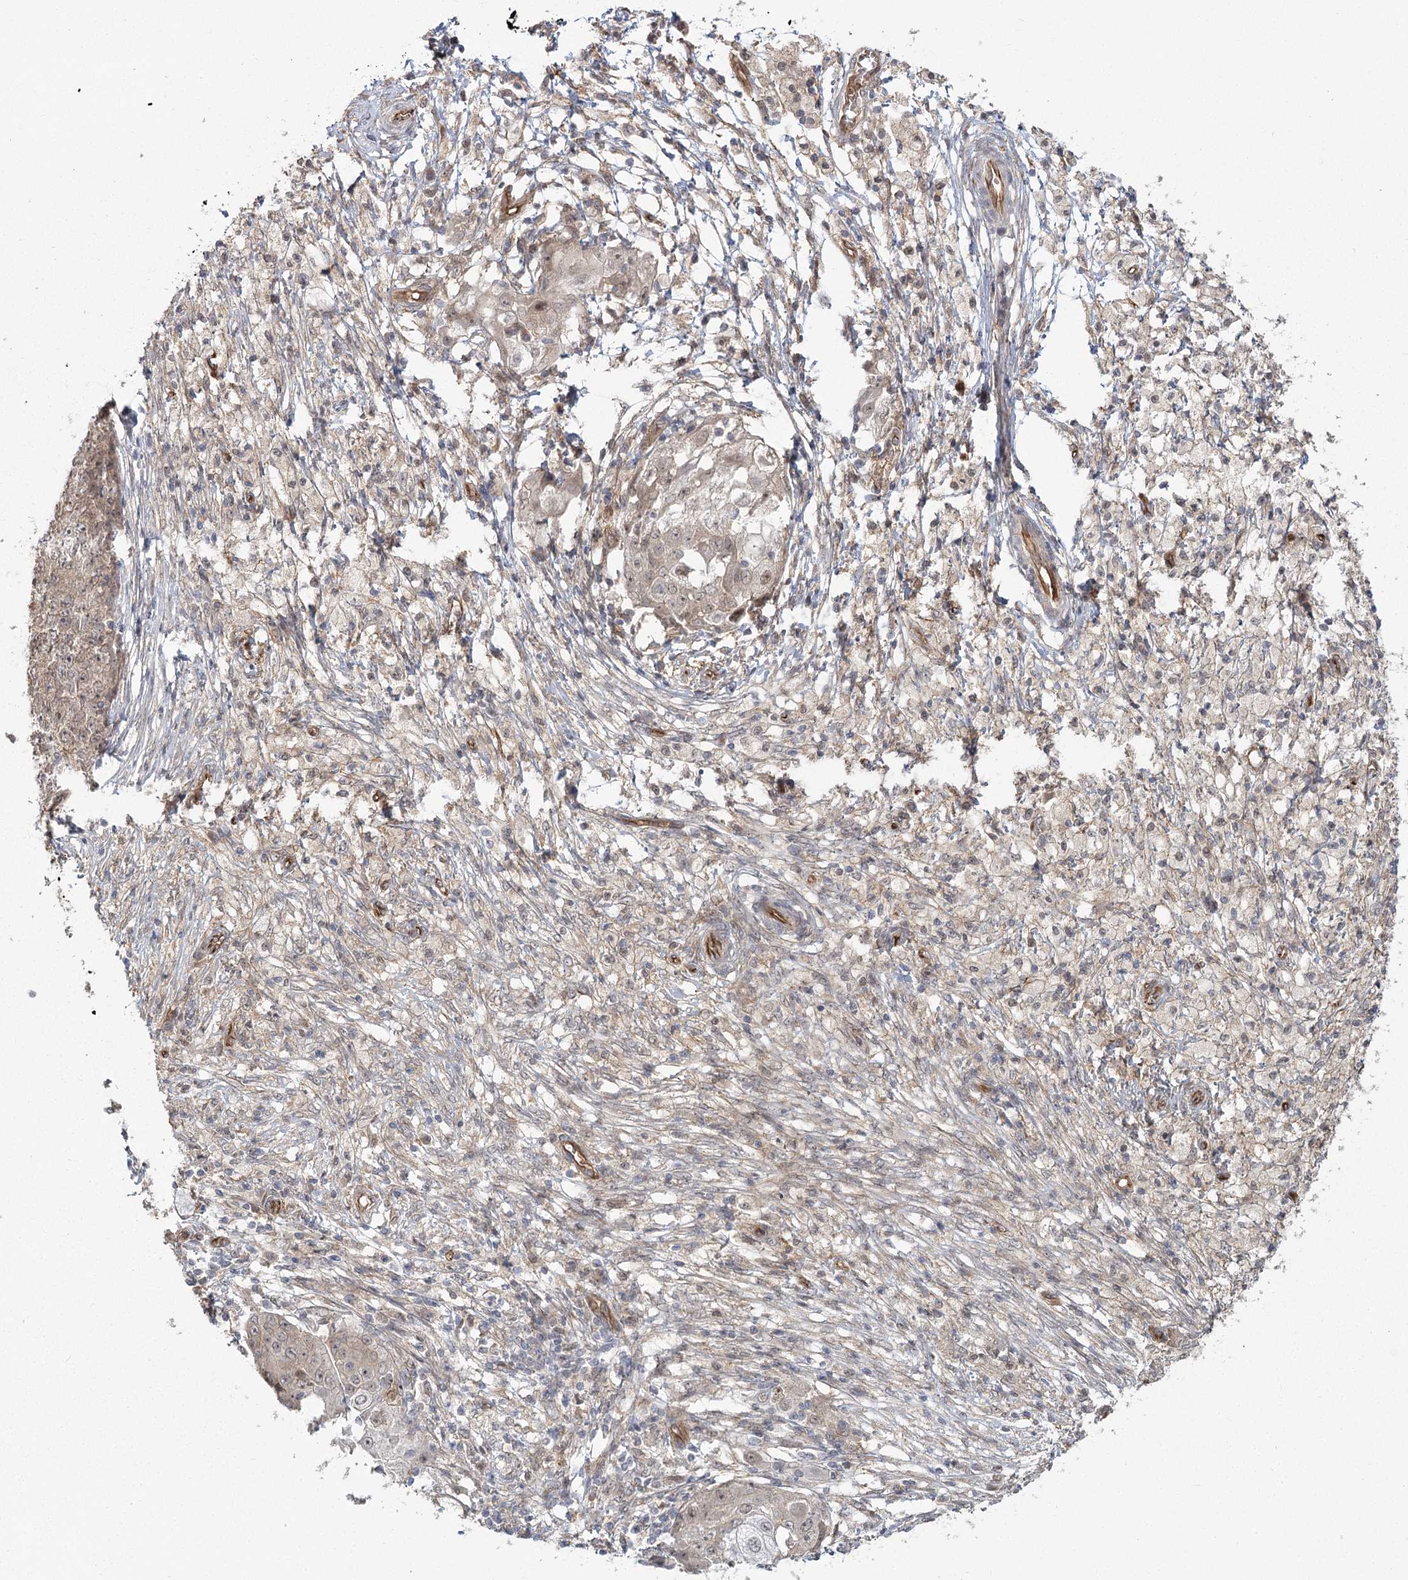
{"staining": {"intensity": "weak", "quantity": "<25%", "location": "cytoplasmic/membranous"}, "tissue": "ovarian cancer", "cell_type": "Tumor cells", "image_type": "cancer", "snomed": [{"axis": "morphology", "description": "Carcinoma, endometroid"}, {"axis": "topography", "description": "Ovary"}], "caption": "Ovarian cancer was stained to show a protein in brown. There is no significant expression in tumor cells.", "gene": "RPP14", "patient": {"sex": "female", "age": 42}}